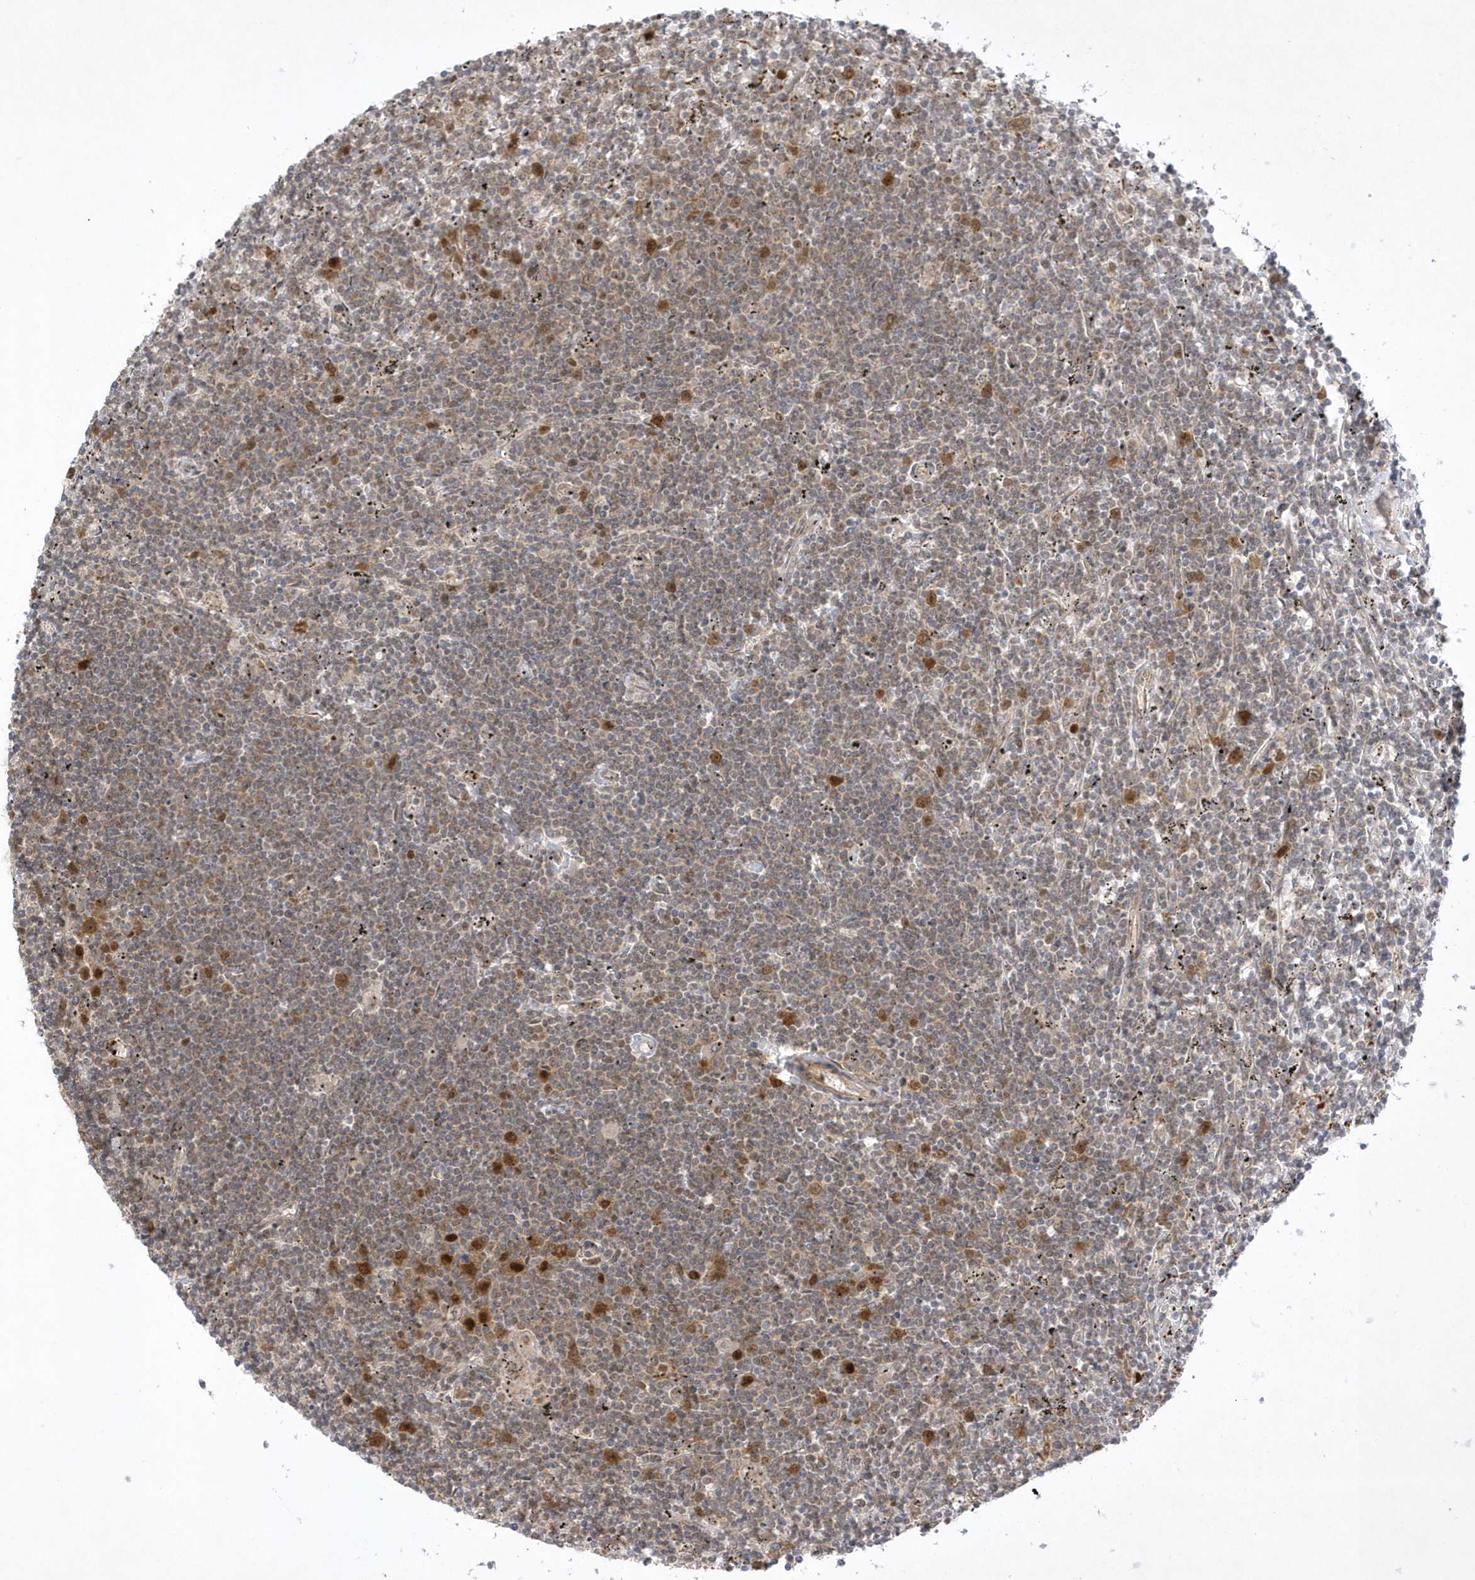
{"staining": {"intensity": "weak", "quantity": "<25%", "location": "cytoplasmic/membranous,nuclear"}, "tissue": "lymphoma", "cell_type": "Tumor cells", "image_type": "cancer", "snomed": [{"axis": "morphology", "description": "Malignant lymphoma, non-Hodgkin's type, Low grade"}, {"axis": "topography", "description": "Spleen"}], "caption": "Immunohistochemistry (IHC) of human lymphoma demonstrates no positivity in tumor cells.", "gene": "NAF1", "patient": {"sex": "male", "age": 76}}